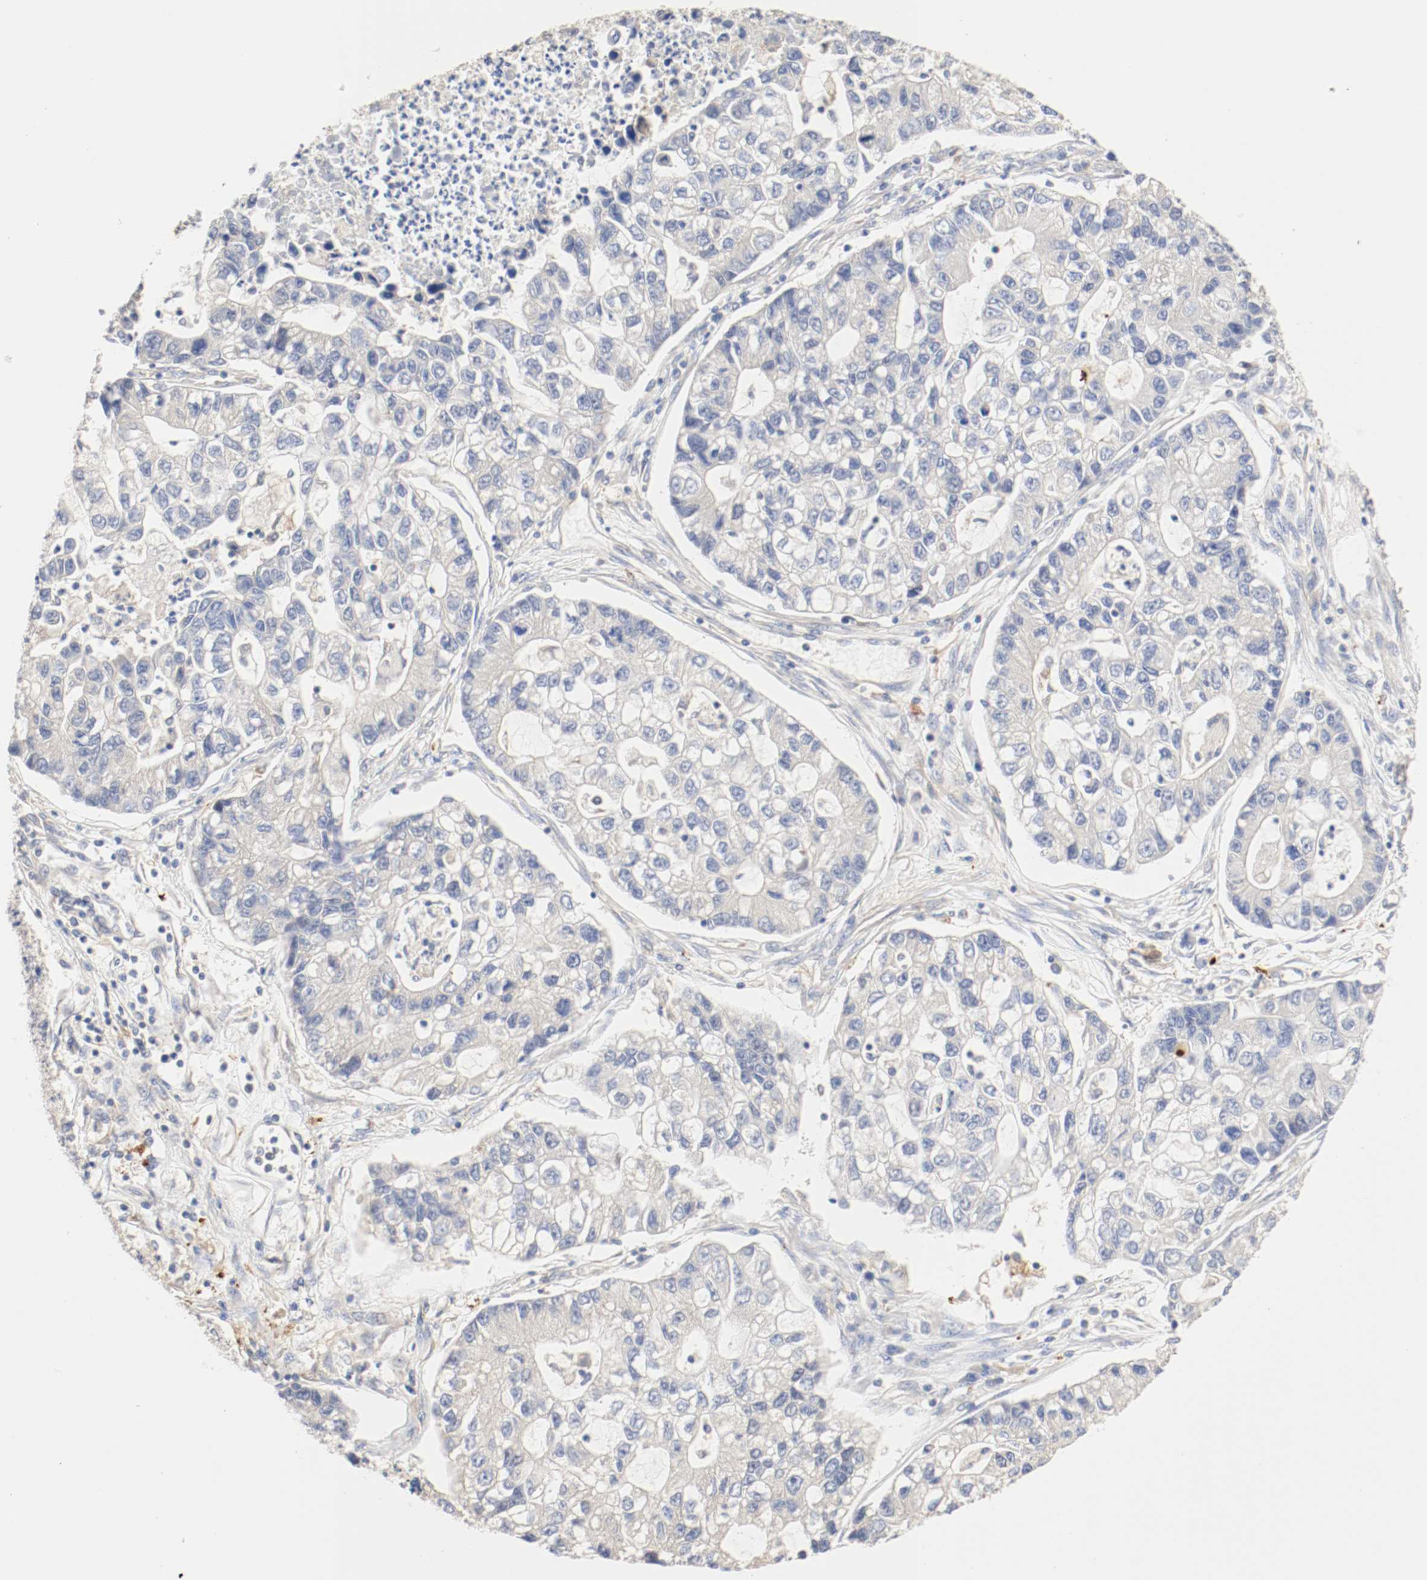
{"staining": {"intensity": "weak", "quantity": "<25%", "location": "cytoplasmic/membranous"}, "tissue": "lung cancer", "cell_type": "Tumor cells", "image_type": "cancer", "snomed": [{"axis": "morphology", "description": "Adenocarcinoma, NOS"}, {"axis": "topography", "description": "Lung"}], "caption": "This is a micrograph of immunohistochemistry (IHC) staining of lung adenocarcinoma, which shows no positivity in tumor cells.", "gene": "GIT1", "patient": {"sex": "female", "age": 51}}